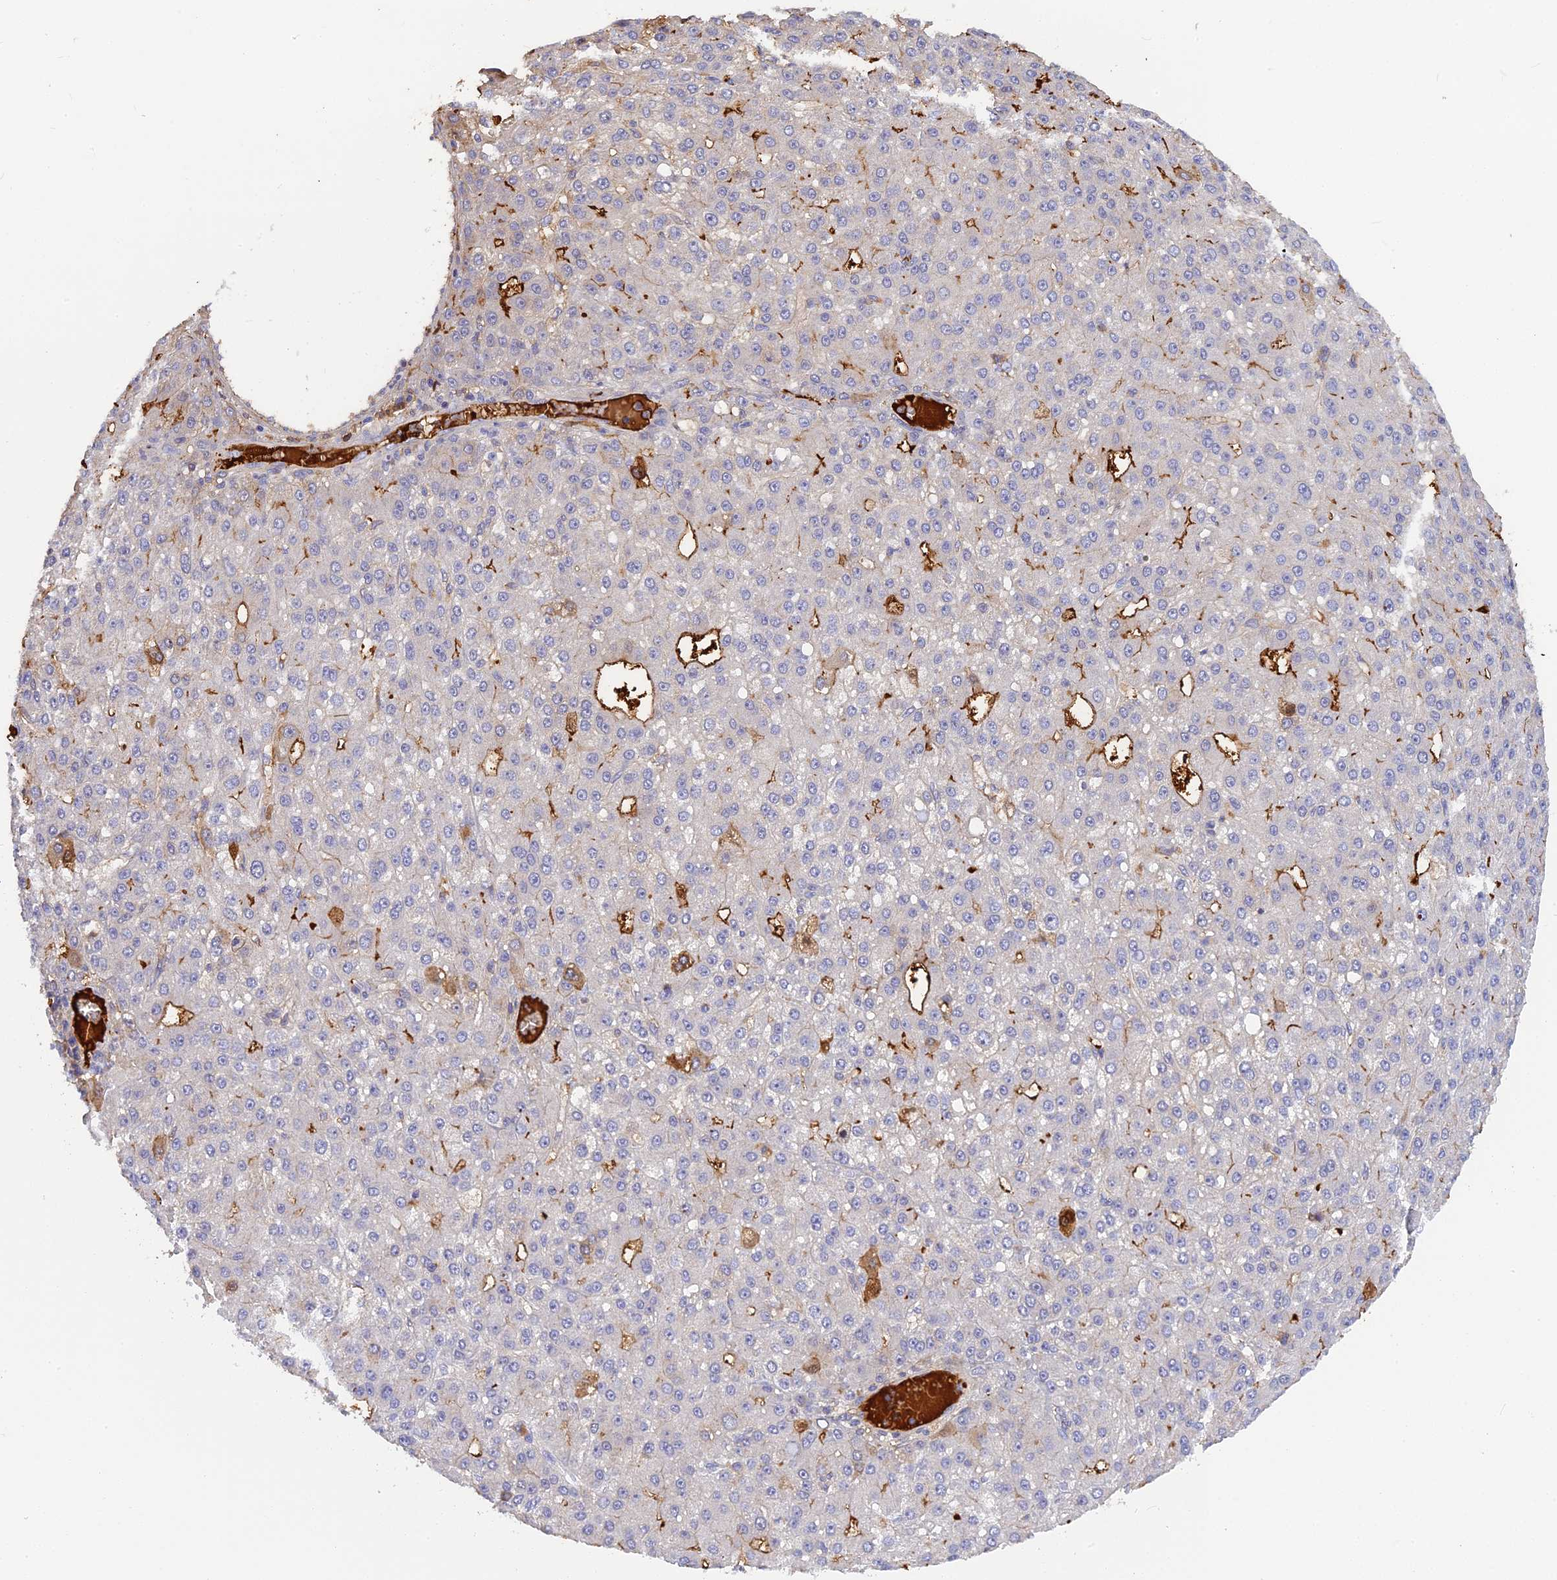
{"staining": {"intensity": "strong", "quantity": "<25%", "location": "cytoplasmic/membranous"}, "tissue": "liver cancer", "cell_type": "Tumor cells", "image_type": "cancer", "snomed": [{"axis": "morphology", "description": "Carcinoma, Hepatocellular, NOS"}, {"axis": "topography", "description": "Liver"}], "caption": "Human hepatocellular carcinoma (liver) stained with a brown dye shows strong cytoplasmic/membranous positive expression in about <25% of tumor cells.", "gene": "PZP", "patient": {"sex": "male", "age": 67}}